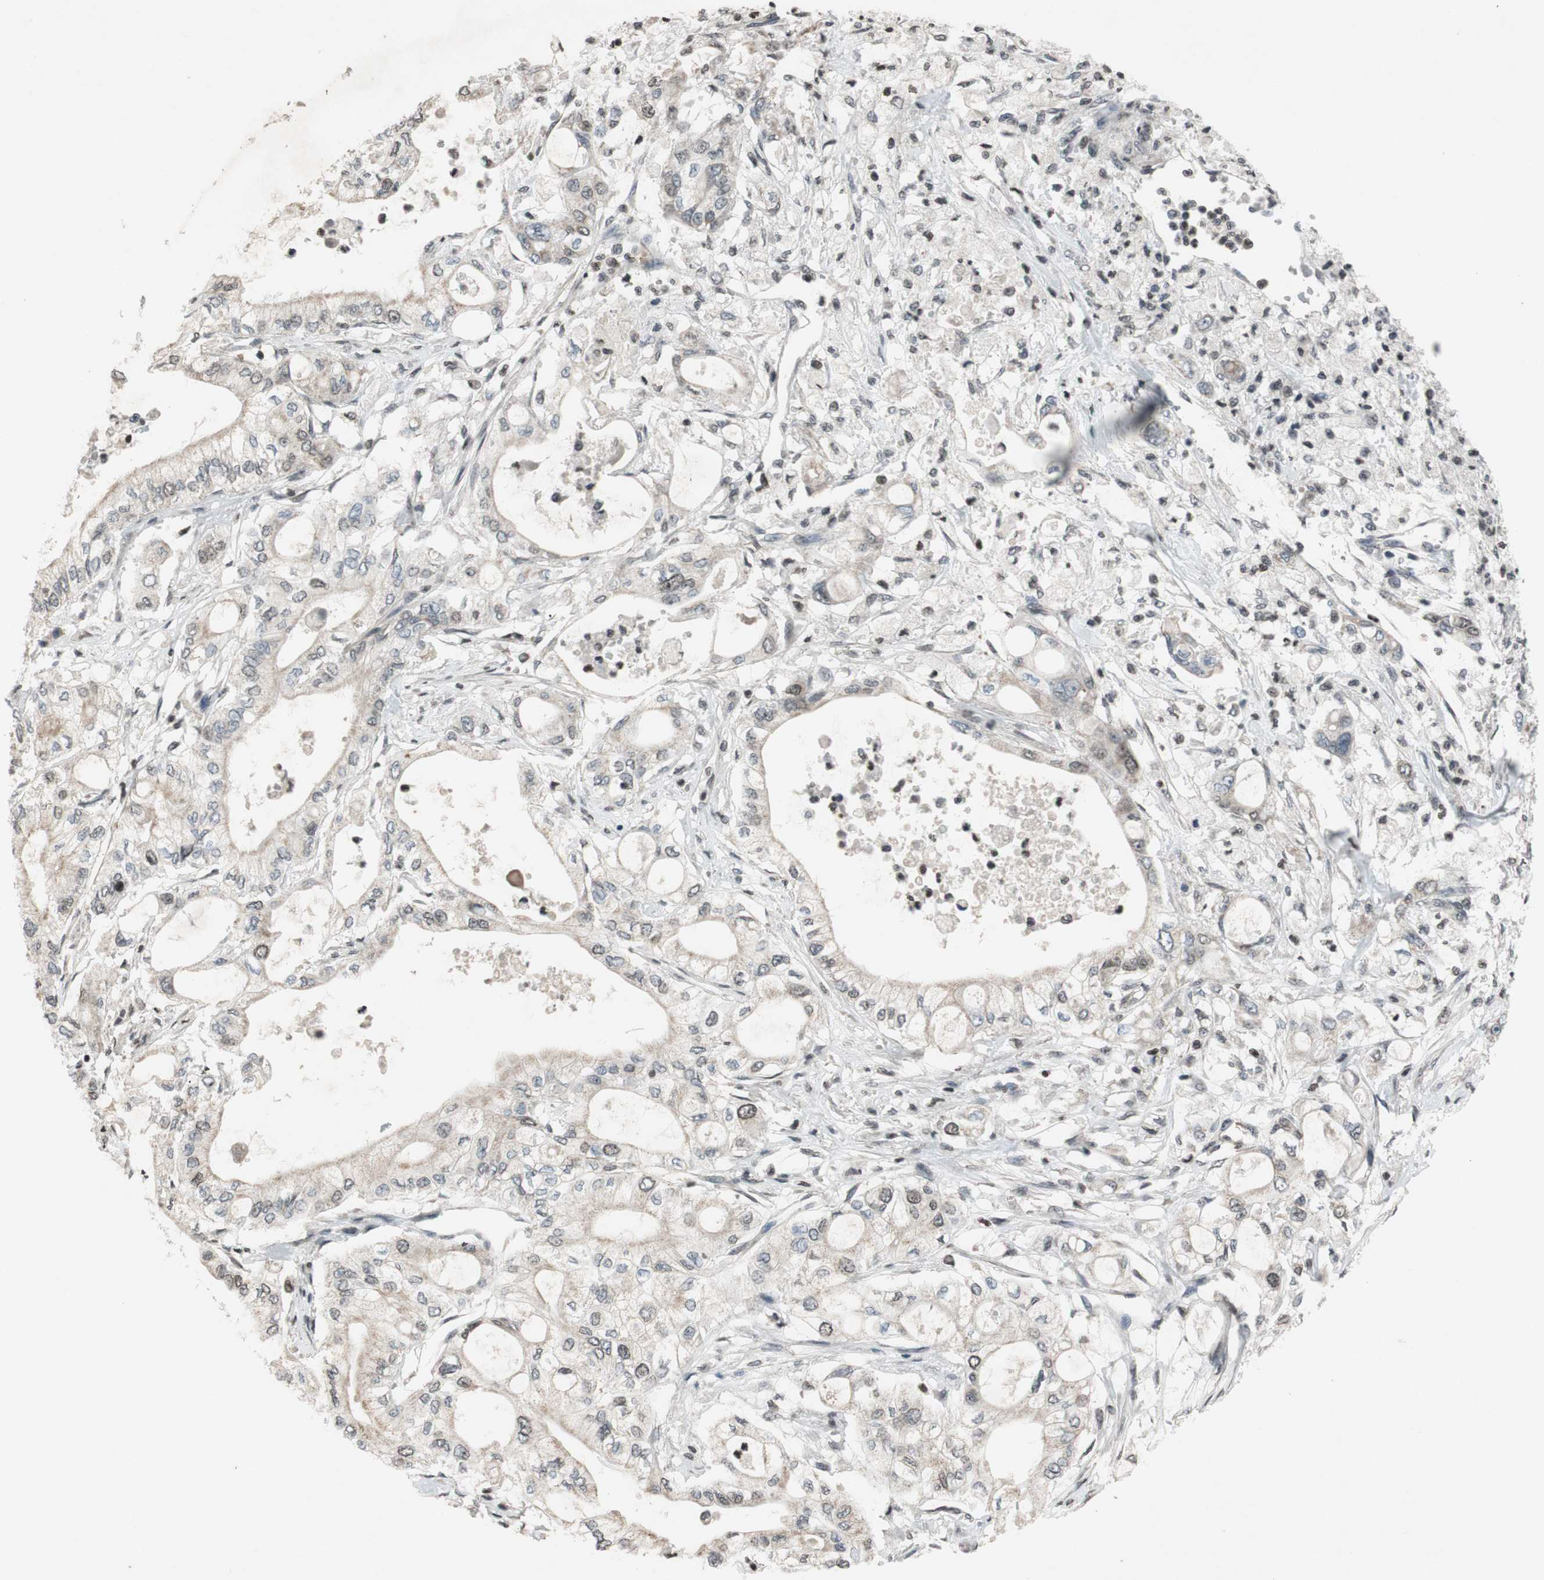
{"staining": {"intensity": "weak", "quantity": "<25%", "location": "nuclear"}, "tissue": "pancreatic cancer", "cell_type": "Tumor cells", "image_type": "cancer", "snomed": [{"axis": "morphology", "description": "Adenocarcinoma, NOS"}, {"axis": "topography", "description": "Pancreas"}], "caption": "IHC histopathology image of neoplastic tissue: pancreatic adenocarcinoma stained with DAB shows no significant protein expression in tumor cells.", "gene": "MCM6", "patient": {"sex": "male", "age": 79}}